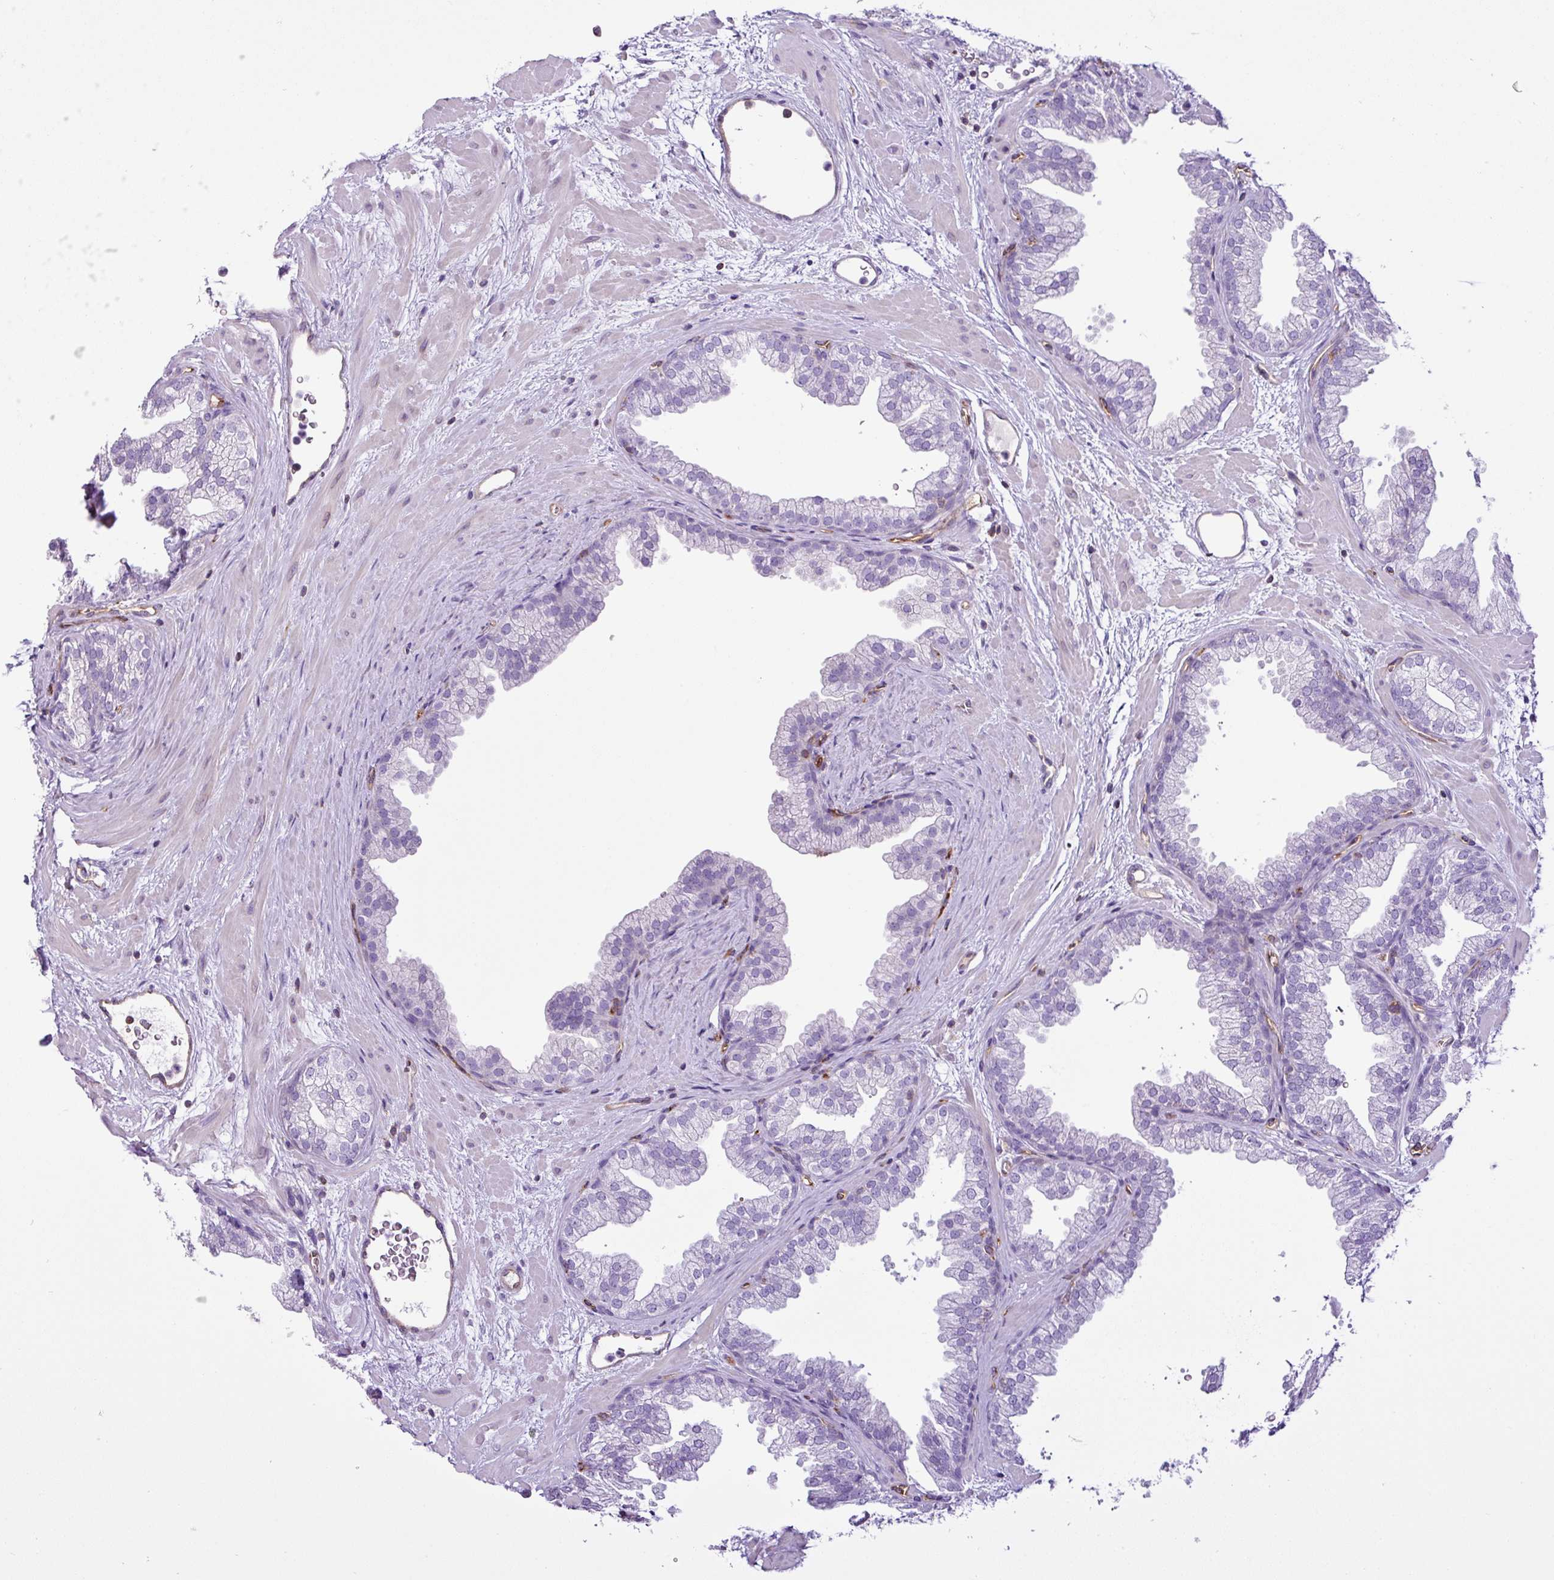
{"staining": {"intensity": "negative", "quantity": "none", "location": "none"}, "tissue": "prostate", "cell_type": "Glandular cells", "image_type": "normal", "snomed": [{"axis": "morphology", "description": "Normal tissue, NOS"}, {"axis": "topography", "description": "Prostate"}], "caption": "An immunohistochemistry (IHC) image of unremarkable prostate is shown. There is no staining in glandular cells of prostate.", "gene": "EME2", "patient": {"sex": "male", "age": 37}}